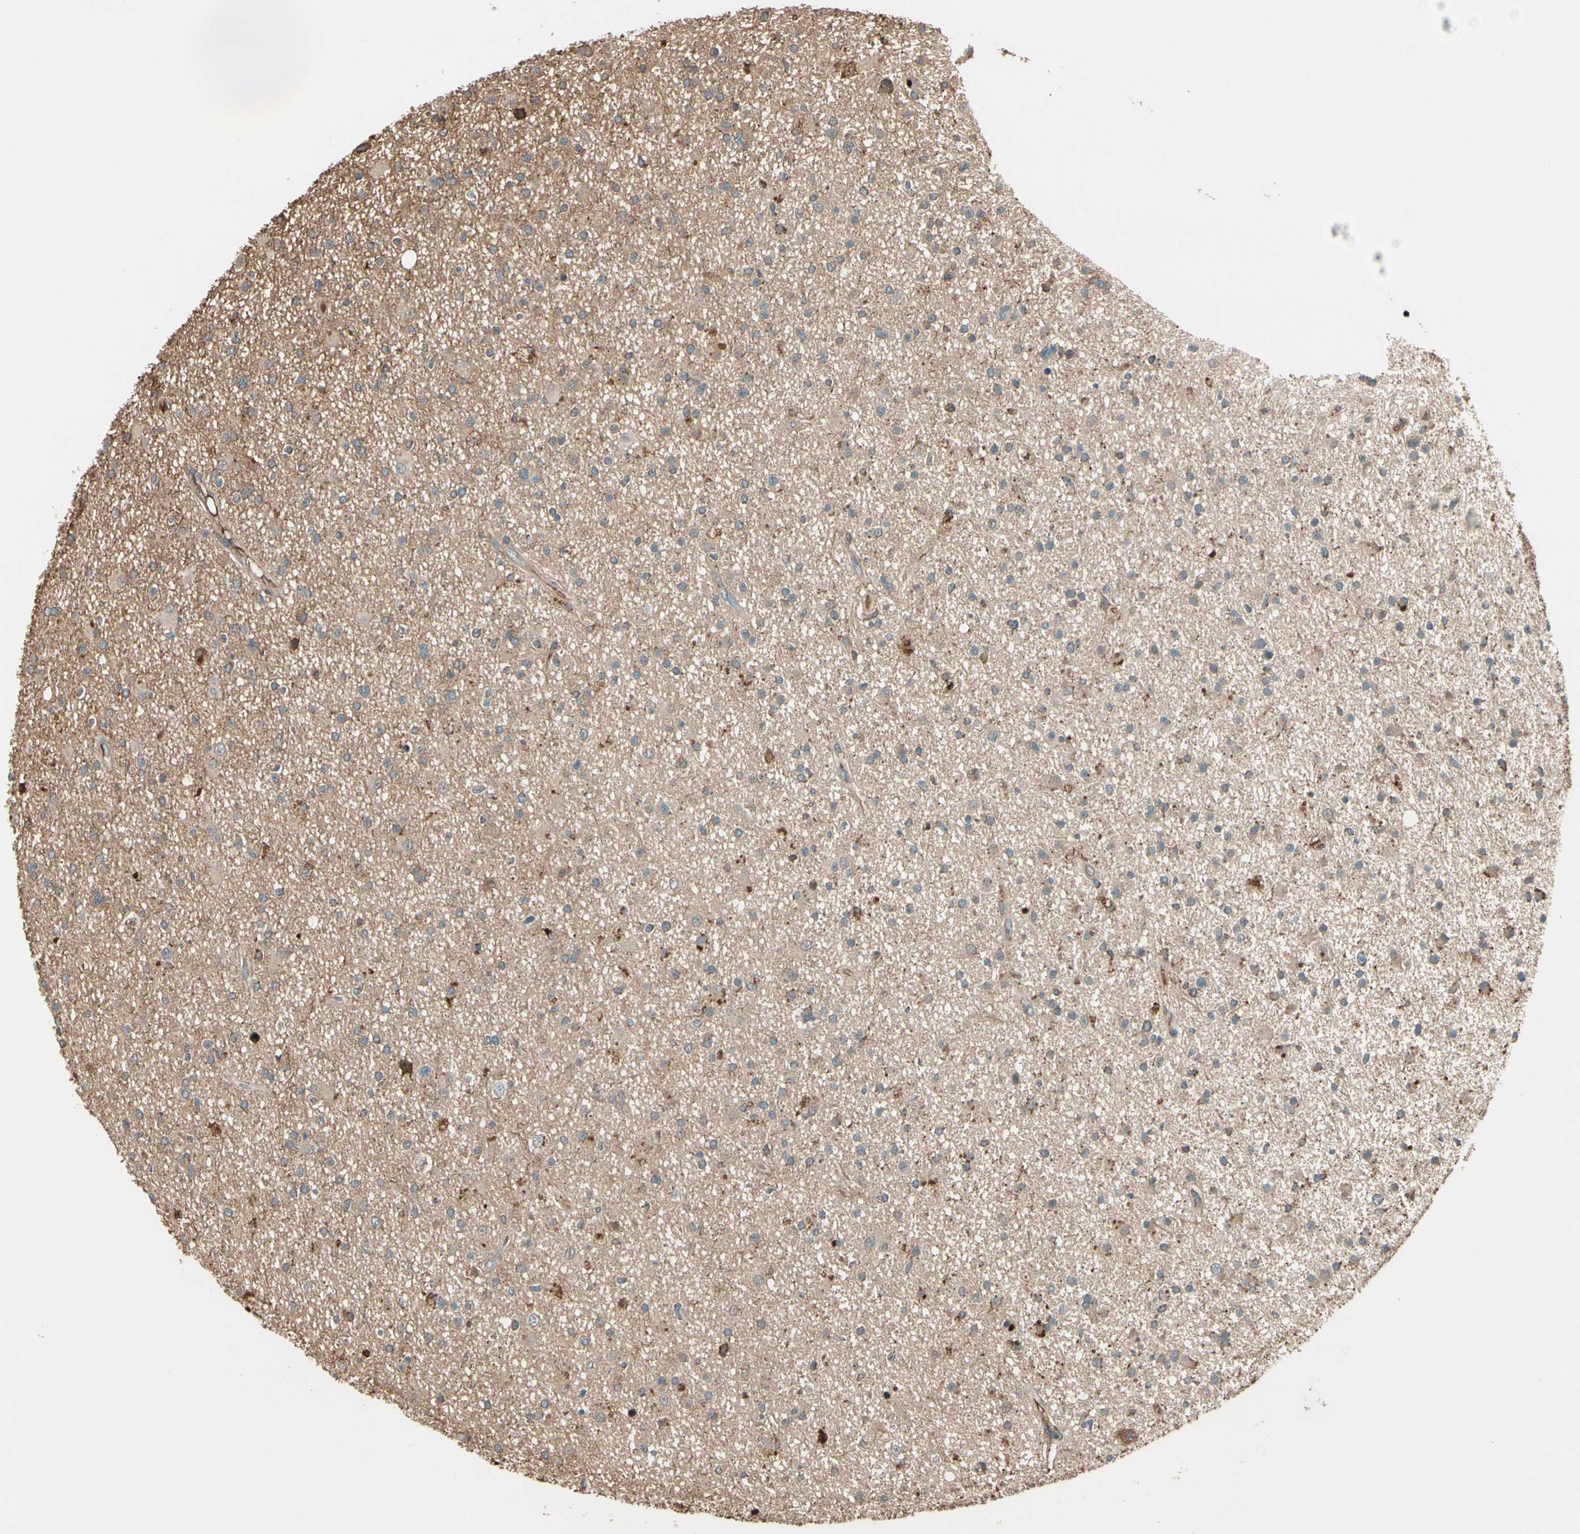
{"staining": {"intensity": "moderate", "quantity": "<25%", "location": "cytoplasmic/membranous"}, "tissue": "glioma", "cell_type": "Tumor cells", "image_type": "cancer", "snomed": [{"axis": "morphology", "description": "Glioma, malignant, High grade"}, {"axis": "topography", "description": "Brain"}], "caption": "Immunohistochemical staining of glioma exhibits moderate cytoplasmic/membranous protein positivity in approximately <25% of tumor cells. (DAB IHC with brightfield microscopy, high magnification).", "gene": "STX11", "patient": {"sex": "male", "age": 33}}